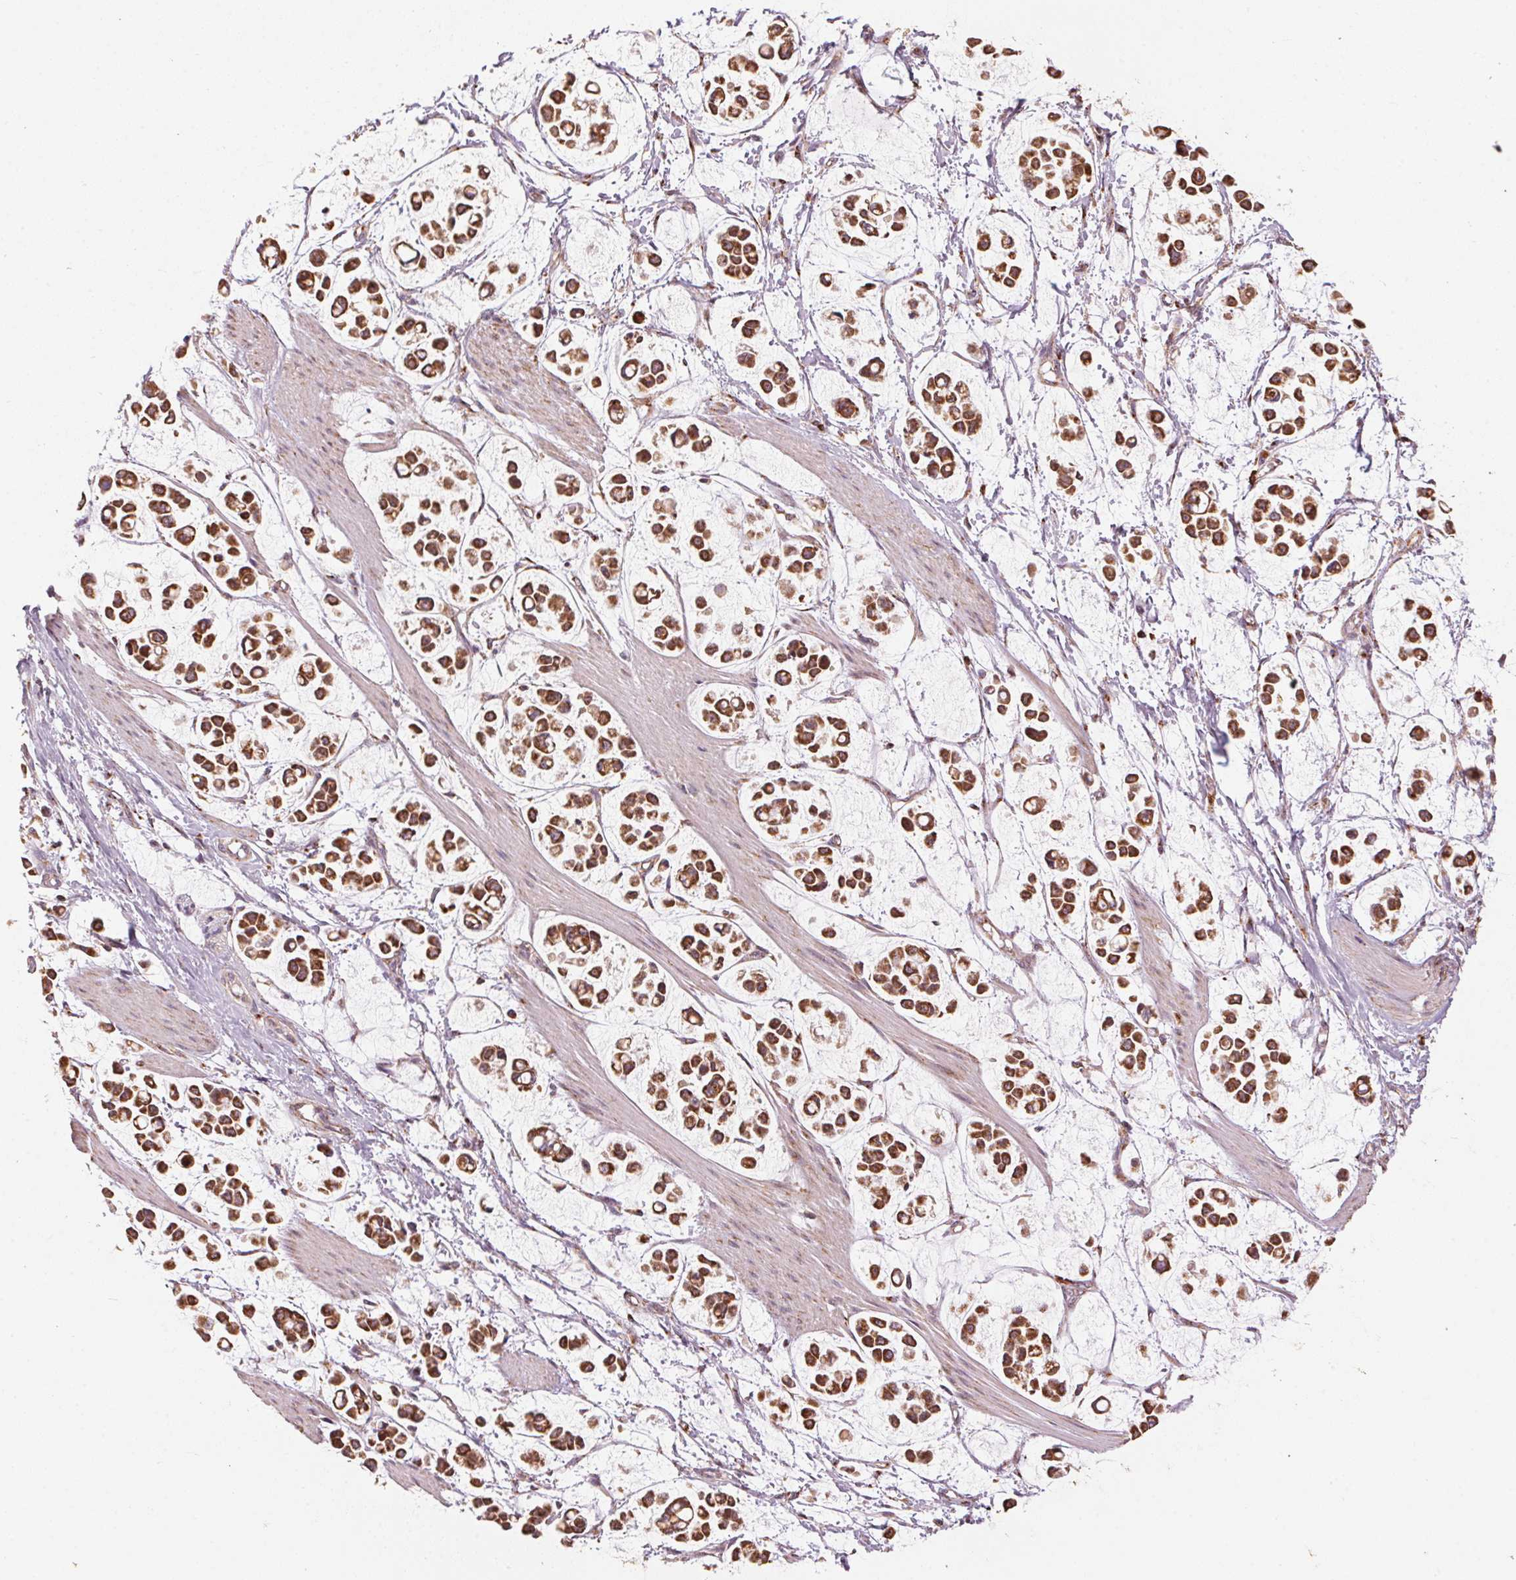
{"staining": {"intensity": "strong", "quantity": ">75%", "location": "cytoplasmic/membranous"}, "tissue": "stomach cancer", "cell_type": "Tumor cells", "image_type": "cancer", "snomed": [{"axis": "morphology", "description": "Adenocarcinoma, NOS"}, {"axis": "topography", "description": "Stomach"}], "caption": "Protein expression analysis of human stomach cancer reveals strong cytoplasmic/membranous positivity in approximately >75% of tumor cells.", "gene": "TOMM70", "patient": {"sex": "male", "age": 82}}